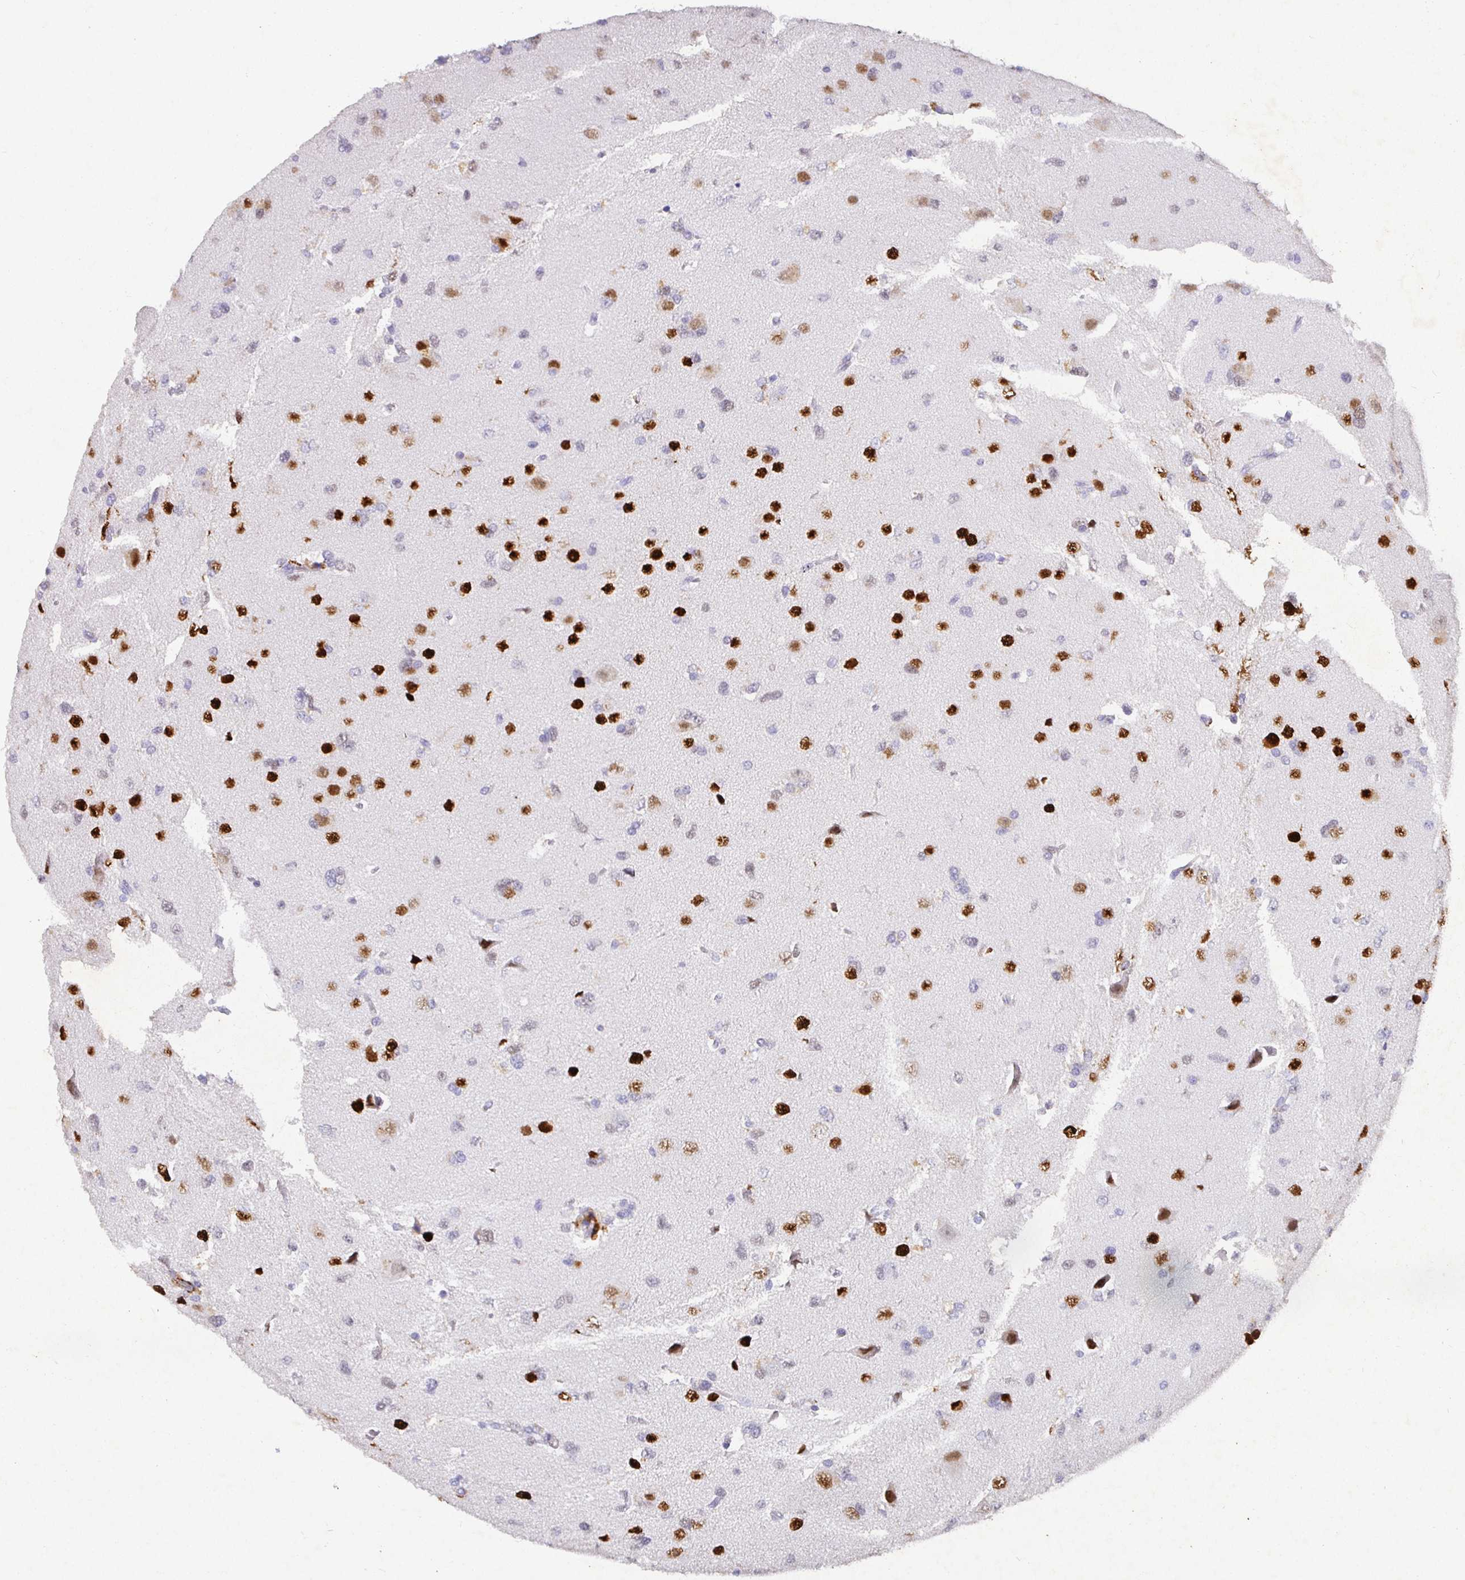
{"staining": {"intensity": "strong", "quantity": "25%-75%", "location": "nuclear"}, "tissue": "glioma", "cell_type": "Tumor cells", "image_type": "cancer", "snomed": [{"axis": "morphology", "description": "Glioma, malignant, Low grade"}, {"axis": "topography", "description": "Brain"}], "caption": "Approximately 25%-75% of tumor cells in glioma reveal strong nuclear protein positivity as visualized by brown immunohistochemical staining.", "gene": "SATB1", "patient": {"sex": "female", "age": 55}}